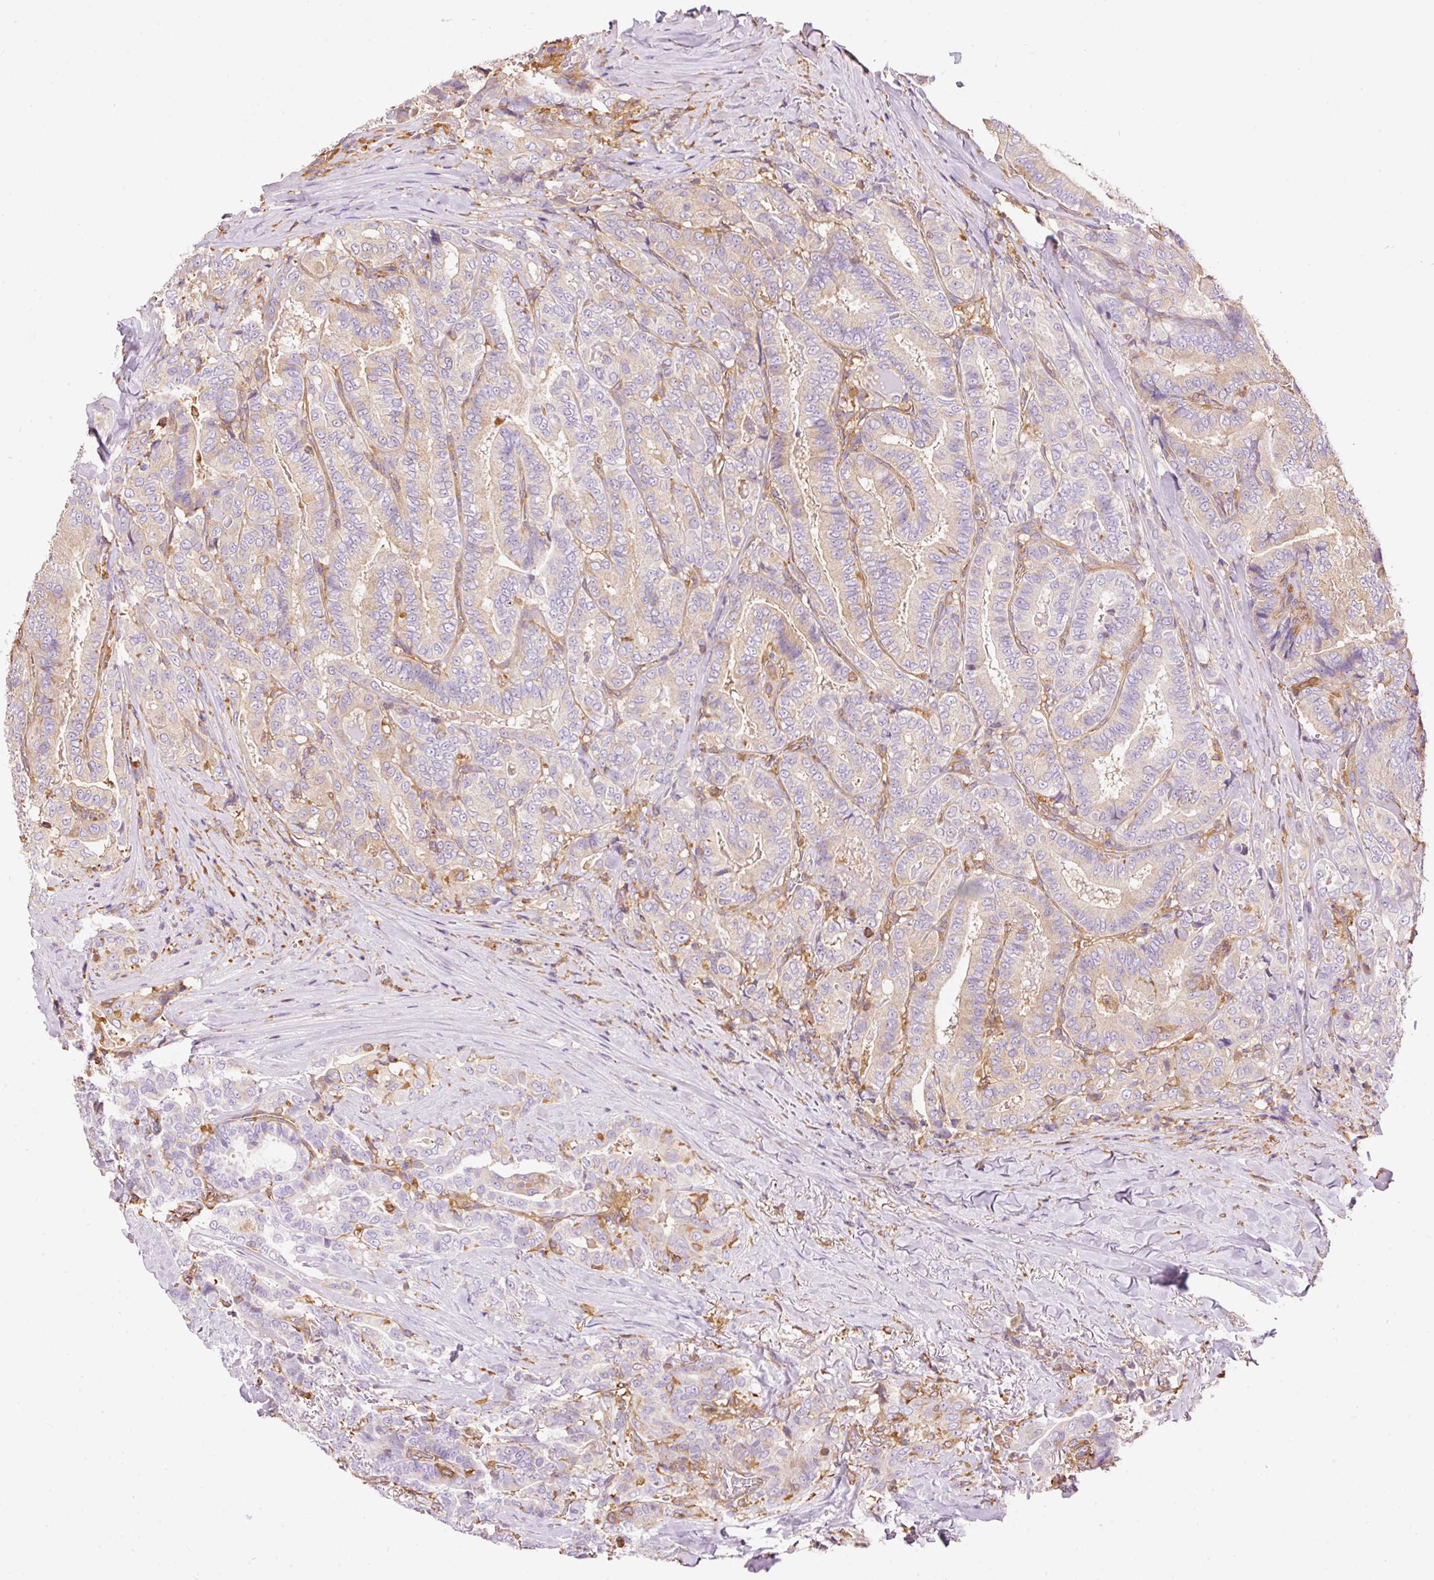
{"staining": {"intensity": "negative", "quantity": "none", "location": "none"}, "tissue": "thyroid cancer", "cell_type": "Tumor cells", "image_type": "cancer", "snomed": [{"axis": "morphology", "description": "Papillary adenocarcinoma, NOS"}, {"axis": "topography", "description": "Thyroid gland"}], "caption": "A photomicrograph of human thyroid cancer (papillary adenocarcinoma) is negative for staining in tumor cells. (IHC, brightfield microscopy, high magnification).", "gene": "IL10RB", "patient": {"sex": "male", "age": 61}}